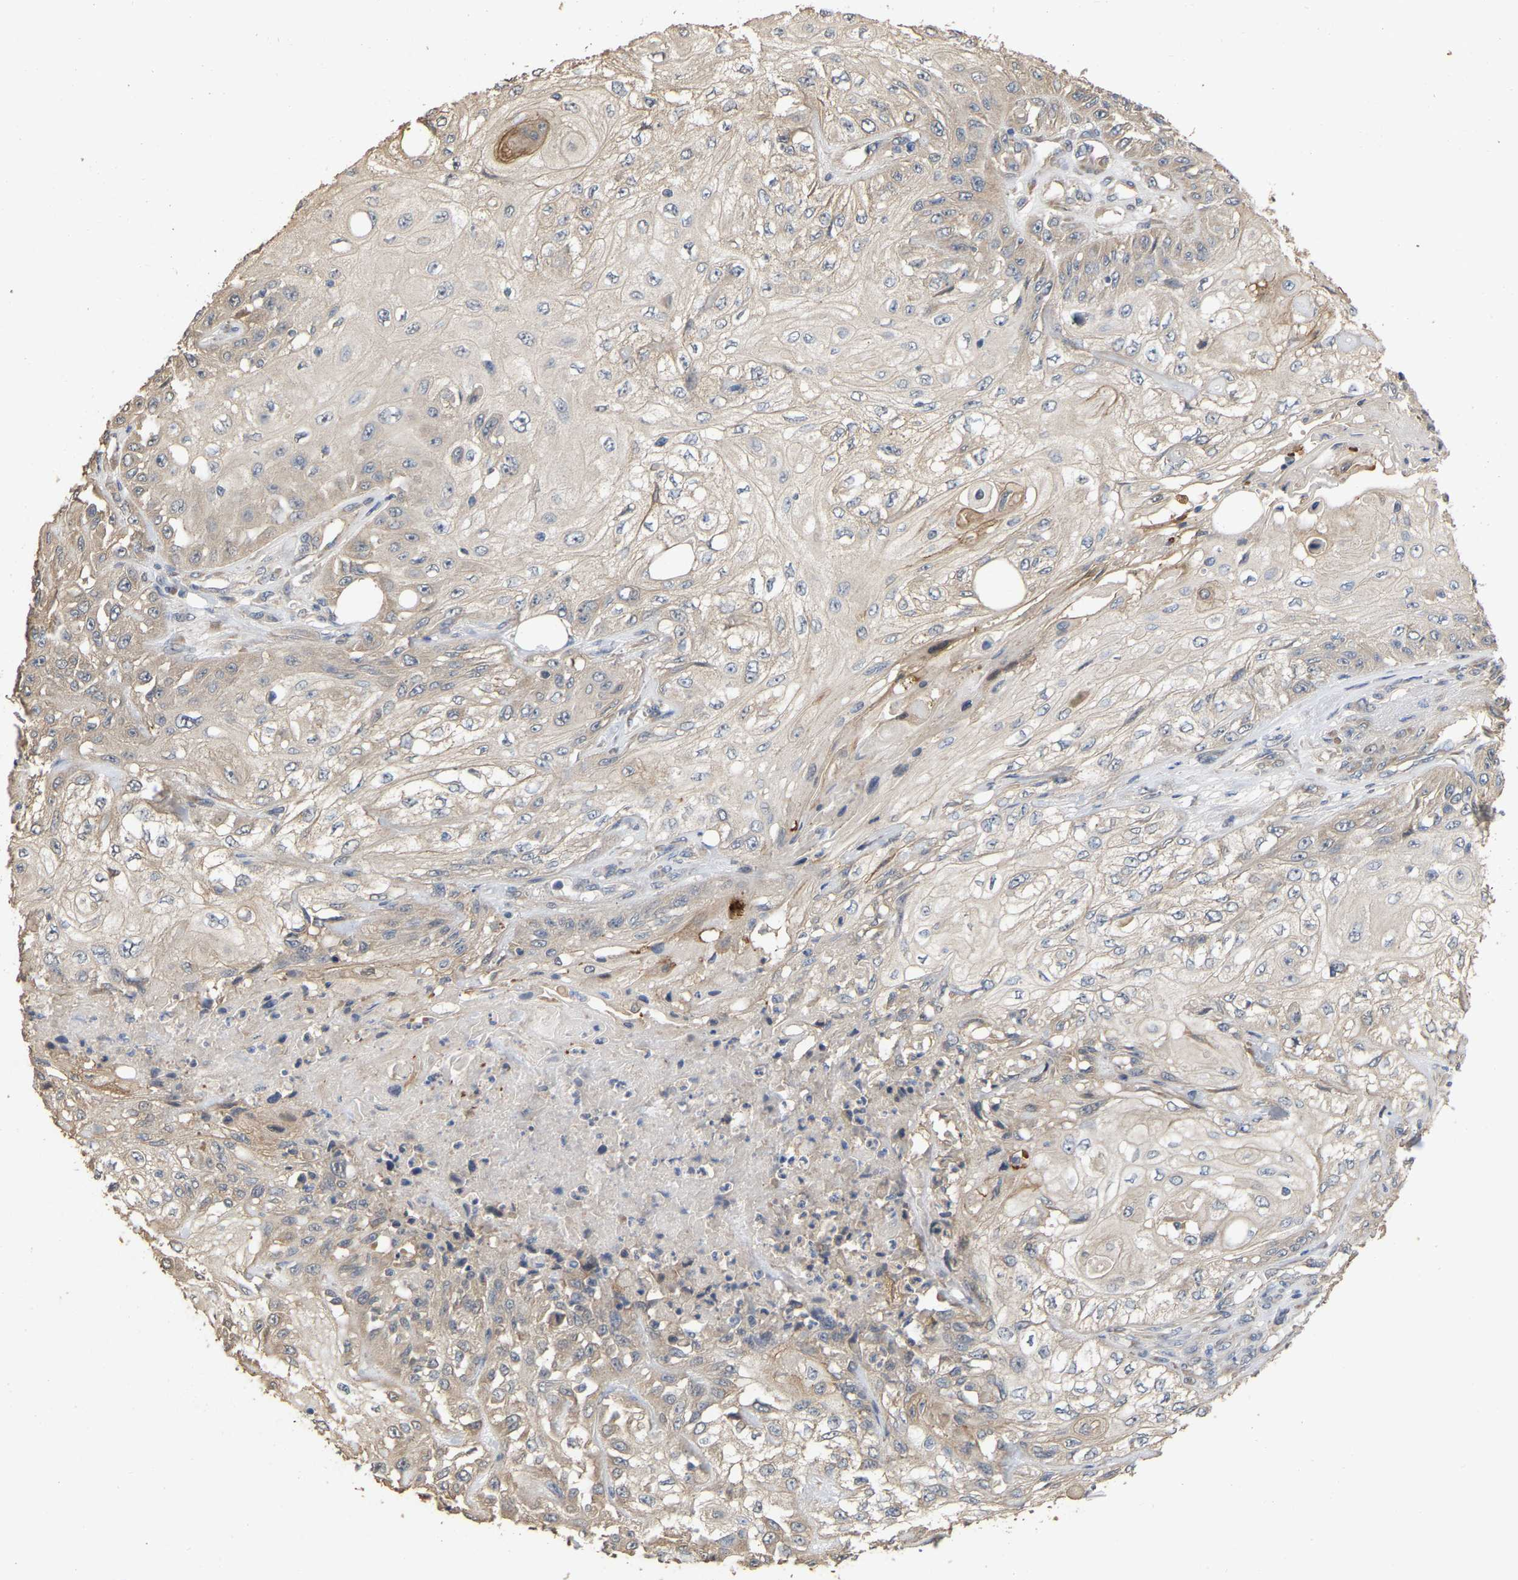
{"staining": {"intensity": "weak", "quantity": ">75%", "location": "cytoplasmic/membranous"}, "tissue": "skin cancer", "cell_type": "Tumor cells", "image_type": "cancer", "snomed": [{"axis": "morphology", "description": "Squamous cell carcinoma, NOS"}, {"axis": "morphology", "description": "Squamous cell carcinoma, metastatic, NOS"}, {"axis": "topography", "description": "Skin"}, {"axis": "topography", "description": "Lymph node"}], "caption": "Immunohistochemistry (IHC) of skin squamous cell carcinoma displays low levels of weak cytoplasmic/membranous staining in approximately >75% of tumor cells.", "gene": "NCS1", "patient": {"sex": "male", "age": 75}}